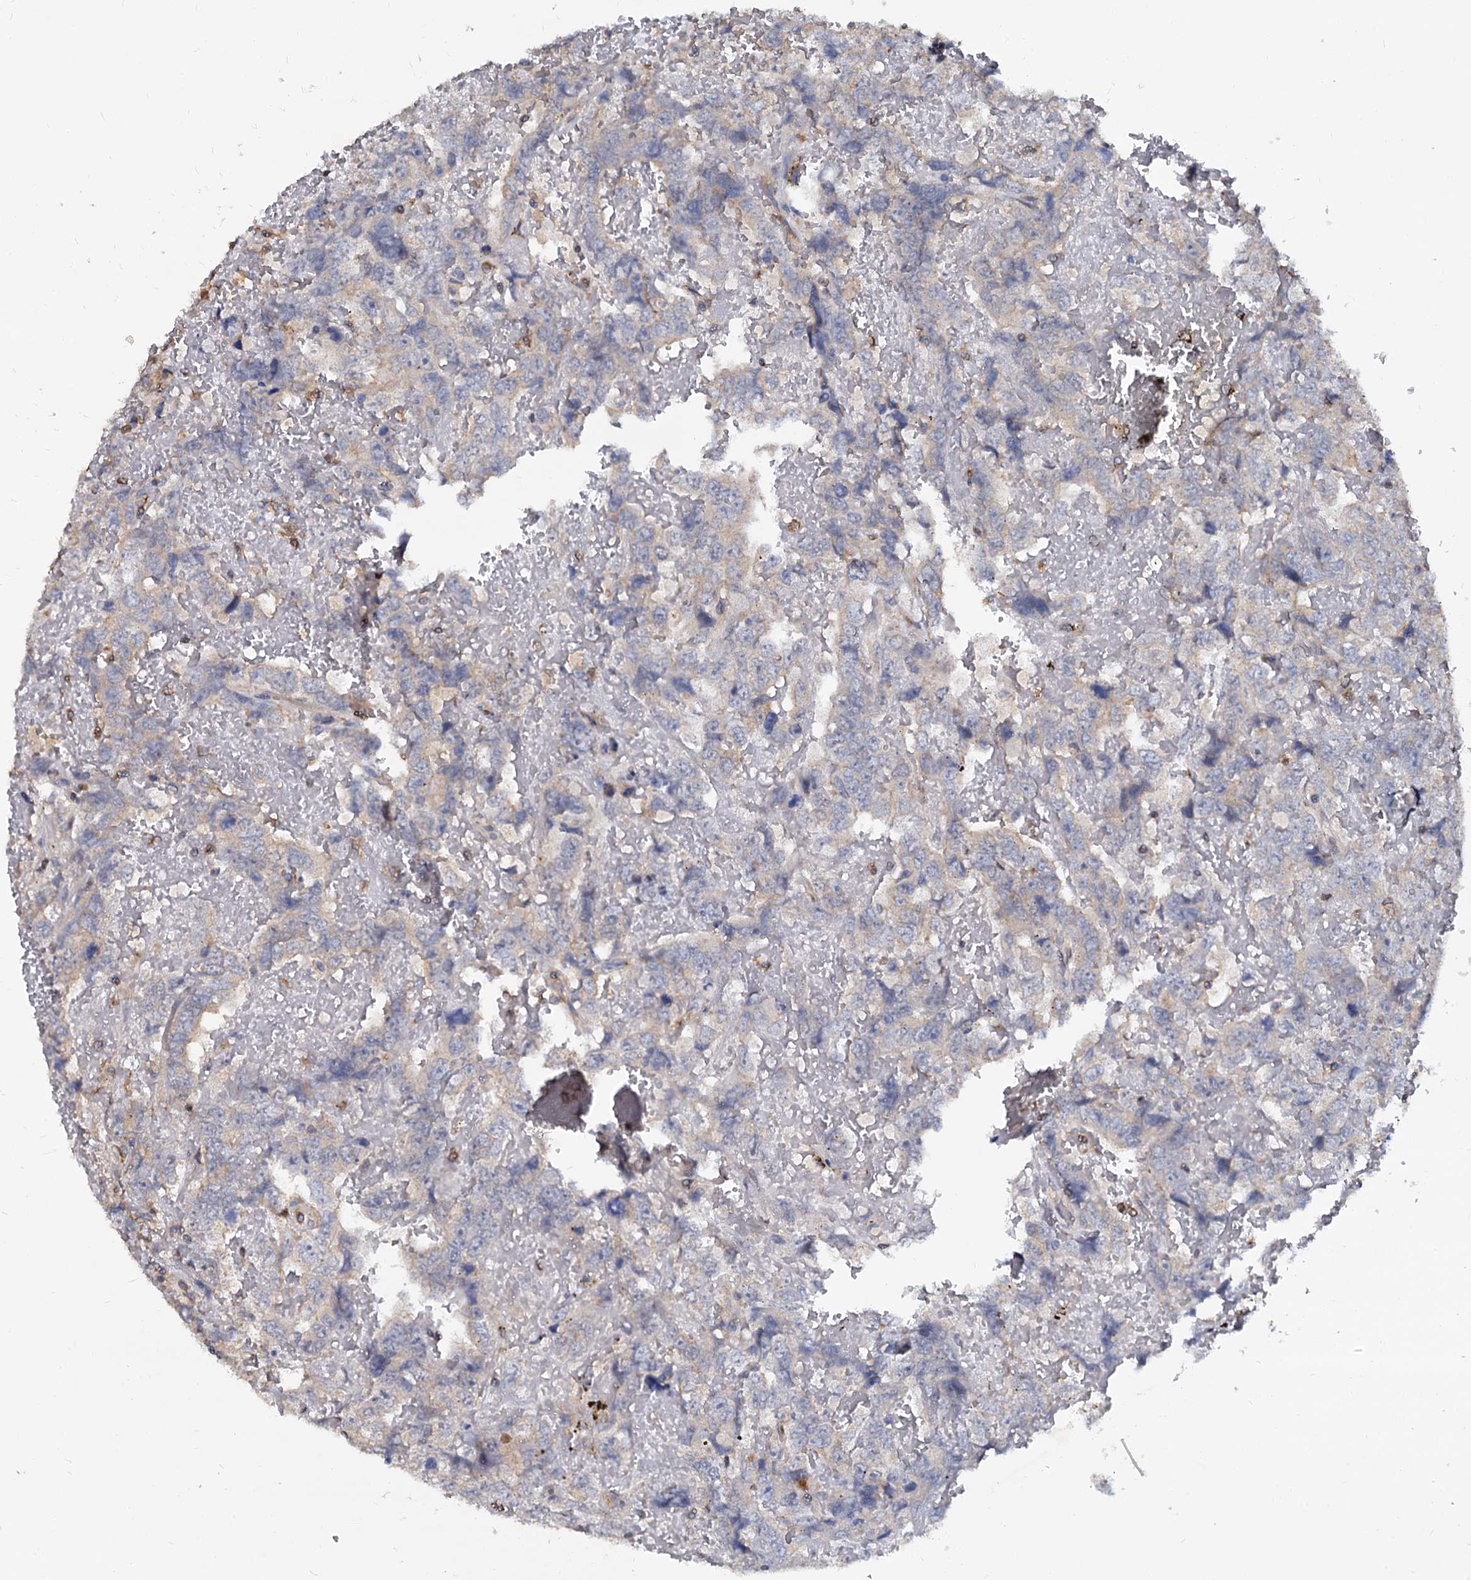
{"staining": {"intensity": "weak", "quantity": "<25%", "location": "cytoplasmic/membranous"}, "tissue": "testis cancer", "cell_type": "Tumor cells", "image_type": "cancer", "snomed": [{"axis": "morphology", "description": "Carcinoma, Embryonal, NOS"}, {"axis": "topography", "description": "Testis"}], "caption": "A high-resolution micrograph shows immunohistochemistry staining of testis cancer (embryonal carcinoma), which displays no significant positivity in tumor cells.", "gene": "ANKRD13A", "patient": {"sex": "male", "age": 45}}